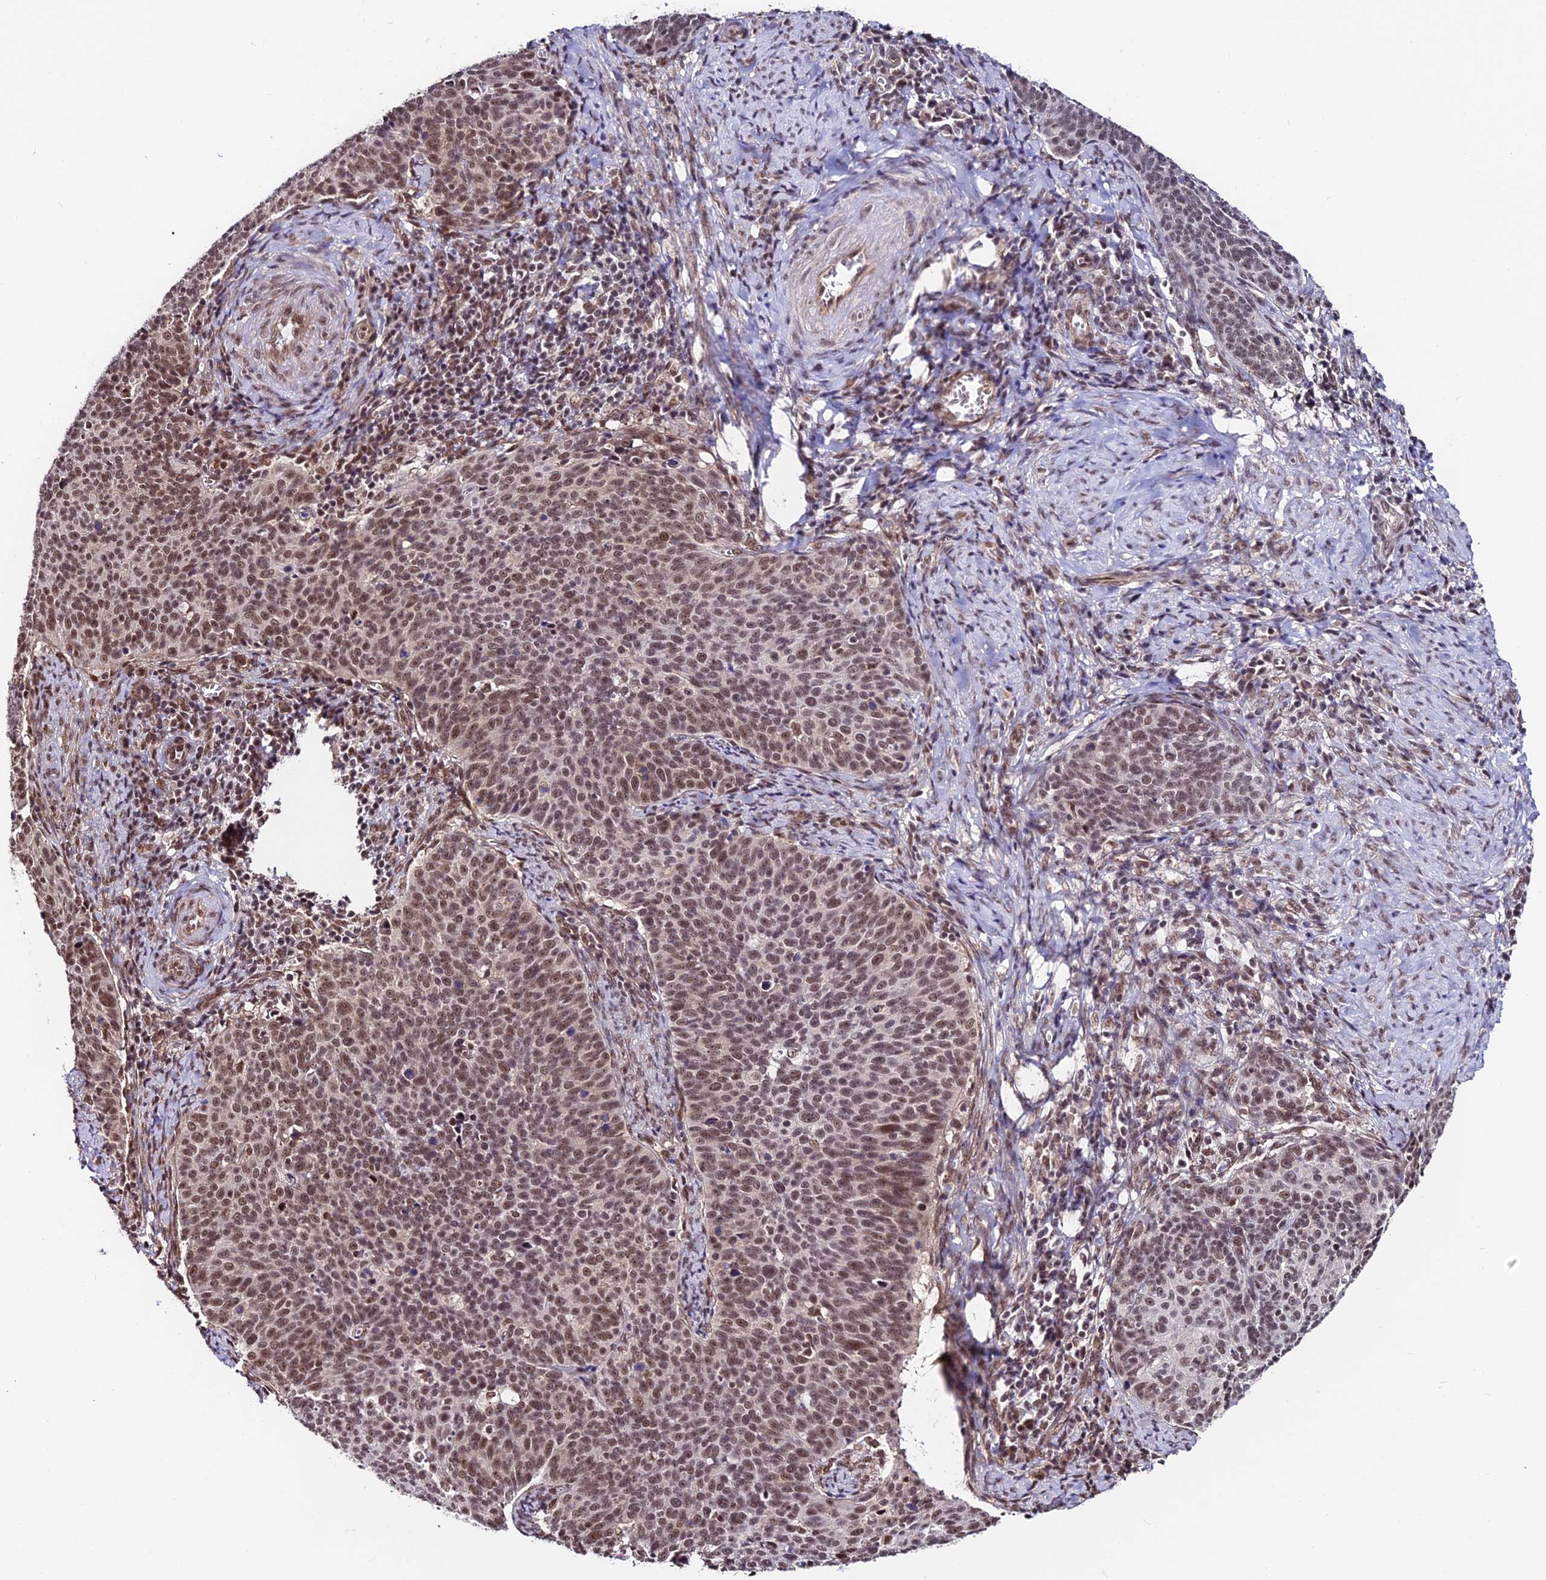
{"staining": {"intensity": "moderate", "quantity": ">75%", "location": "nuclear"}, "tissue": "cervical cancer", "cell_type": "Tumor cells", "image_type": "cancer", "snomed": [{"axis": "morphology", "description": "Normal tissue, NOS"}, {"axis": "morphology", "description": "Squamous cell carcinoma, NOS"}, {"axis": "topography", "description": "Cervix"}], "caption": "An immunohistochemistry image of tumor tissue is shown. Protein staining in brown highlights moderate nuclear positivity in cervical squamous cell carcinoma within tumor cells.", "gene": "RBM42", "patient": {"sex": "female", "age": 39}}